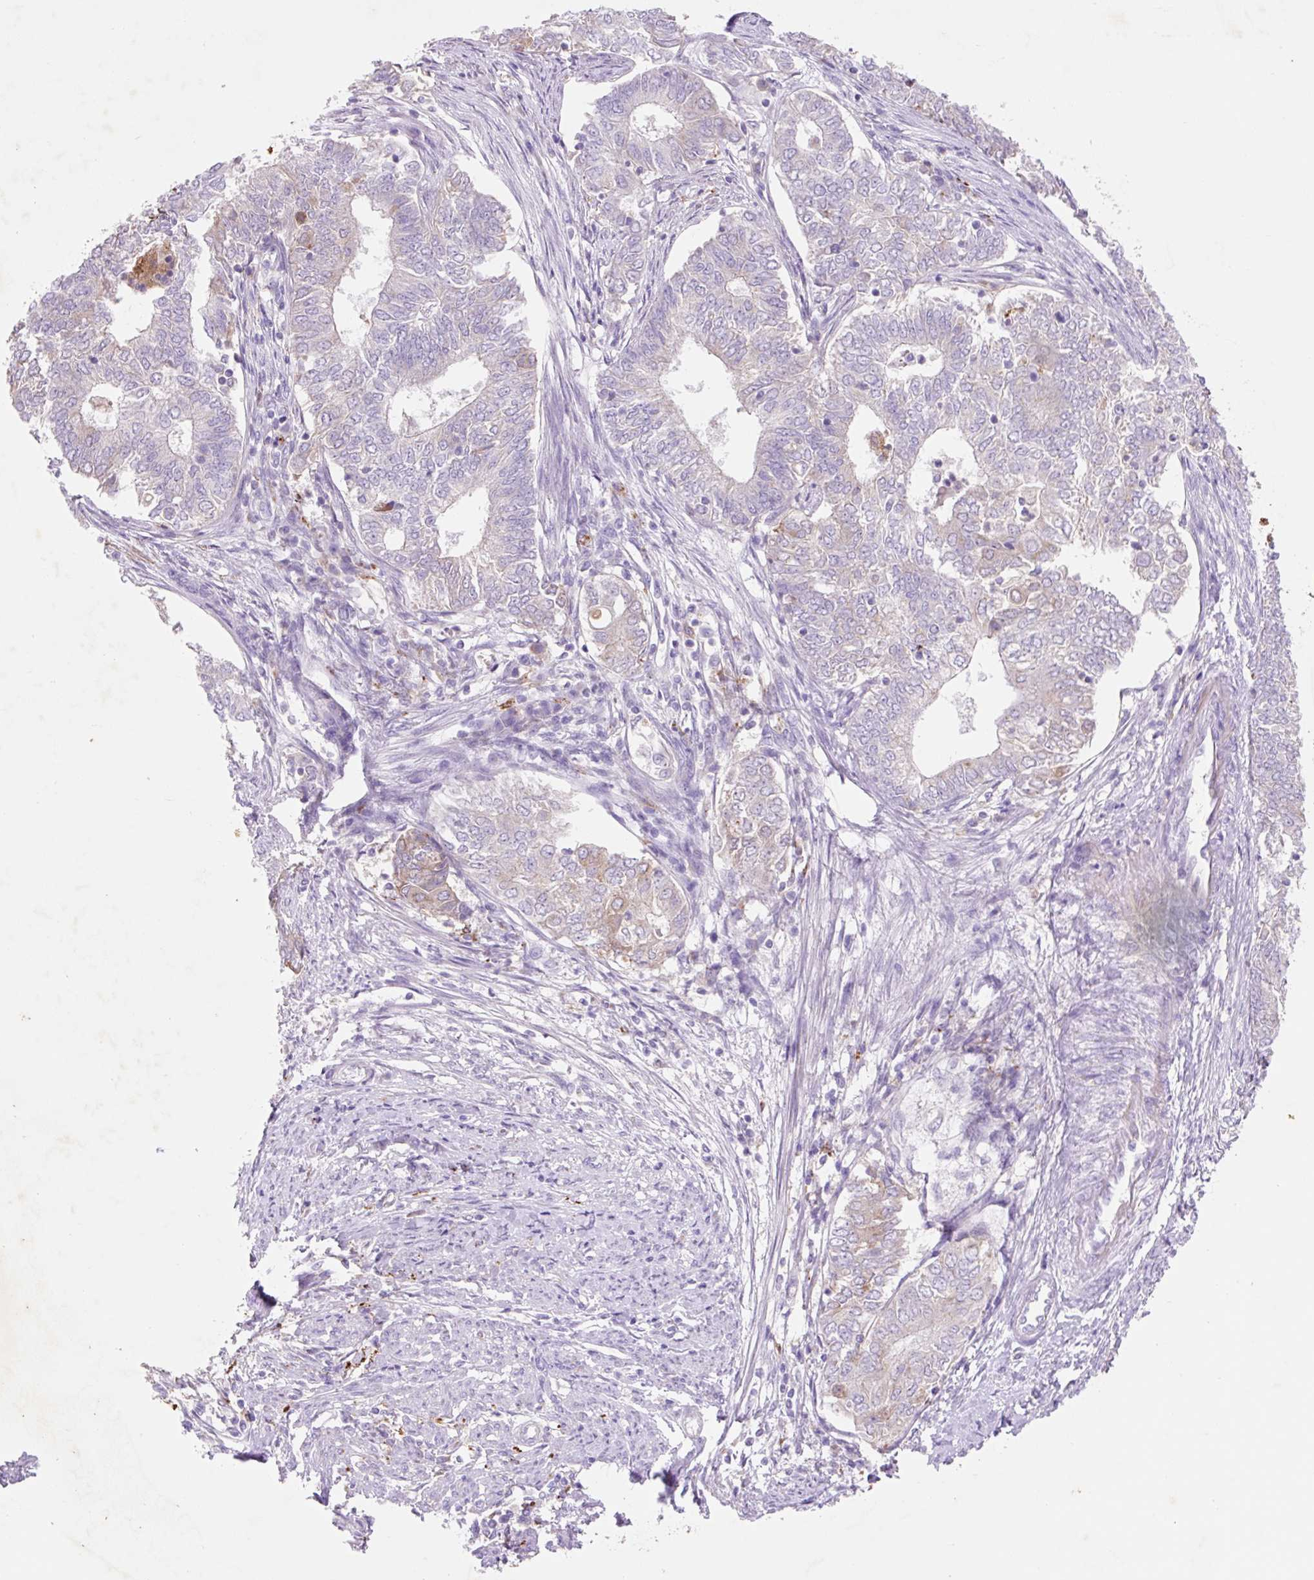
{"staining": {"intensity": "weak", "quantity": "<25%", "location": "cytoplasmic/membranous"}, "tissue": "endometrial cancer", "cell_type": "Tumor cells", "image_type": "cancer", "snomed": [{"axis": "morphology", "description": "Adenocarcinoma, NOS"}, {"axis": "topography", "description": "Endometrium"}], "caption": "Image shows no protein expression in tumor cells of endometrial adenocarcinoma tissue.", "gene": "HEXA", "patient": {"sex": "female", "age": 62}}